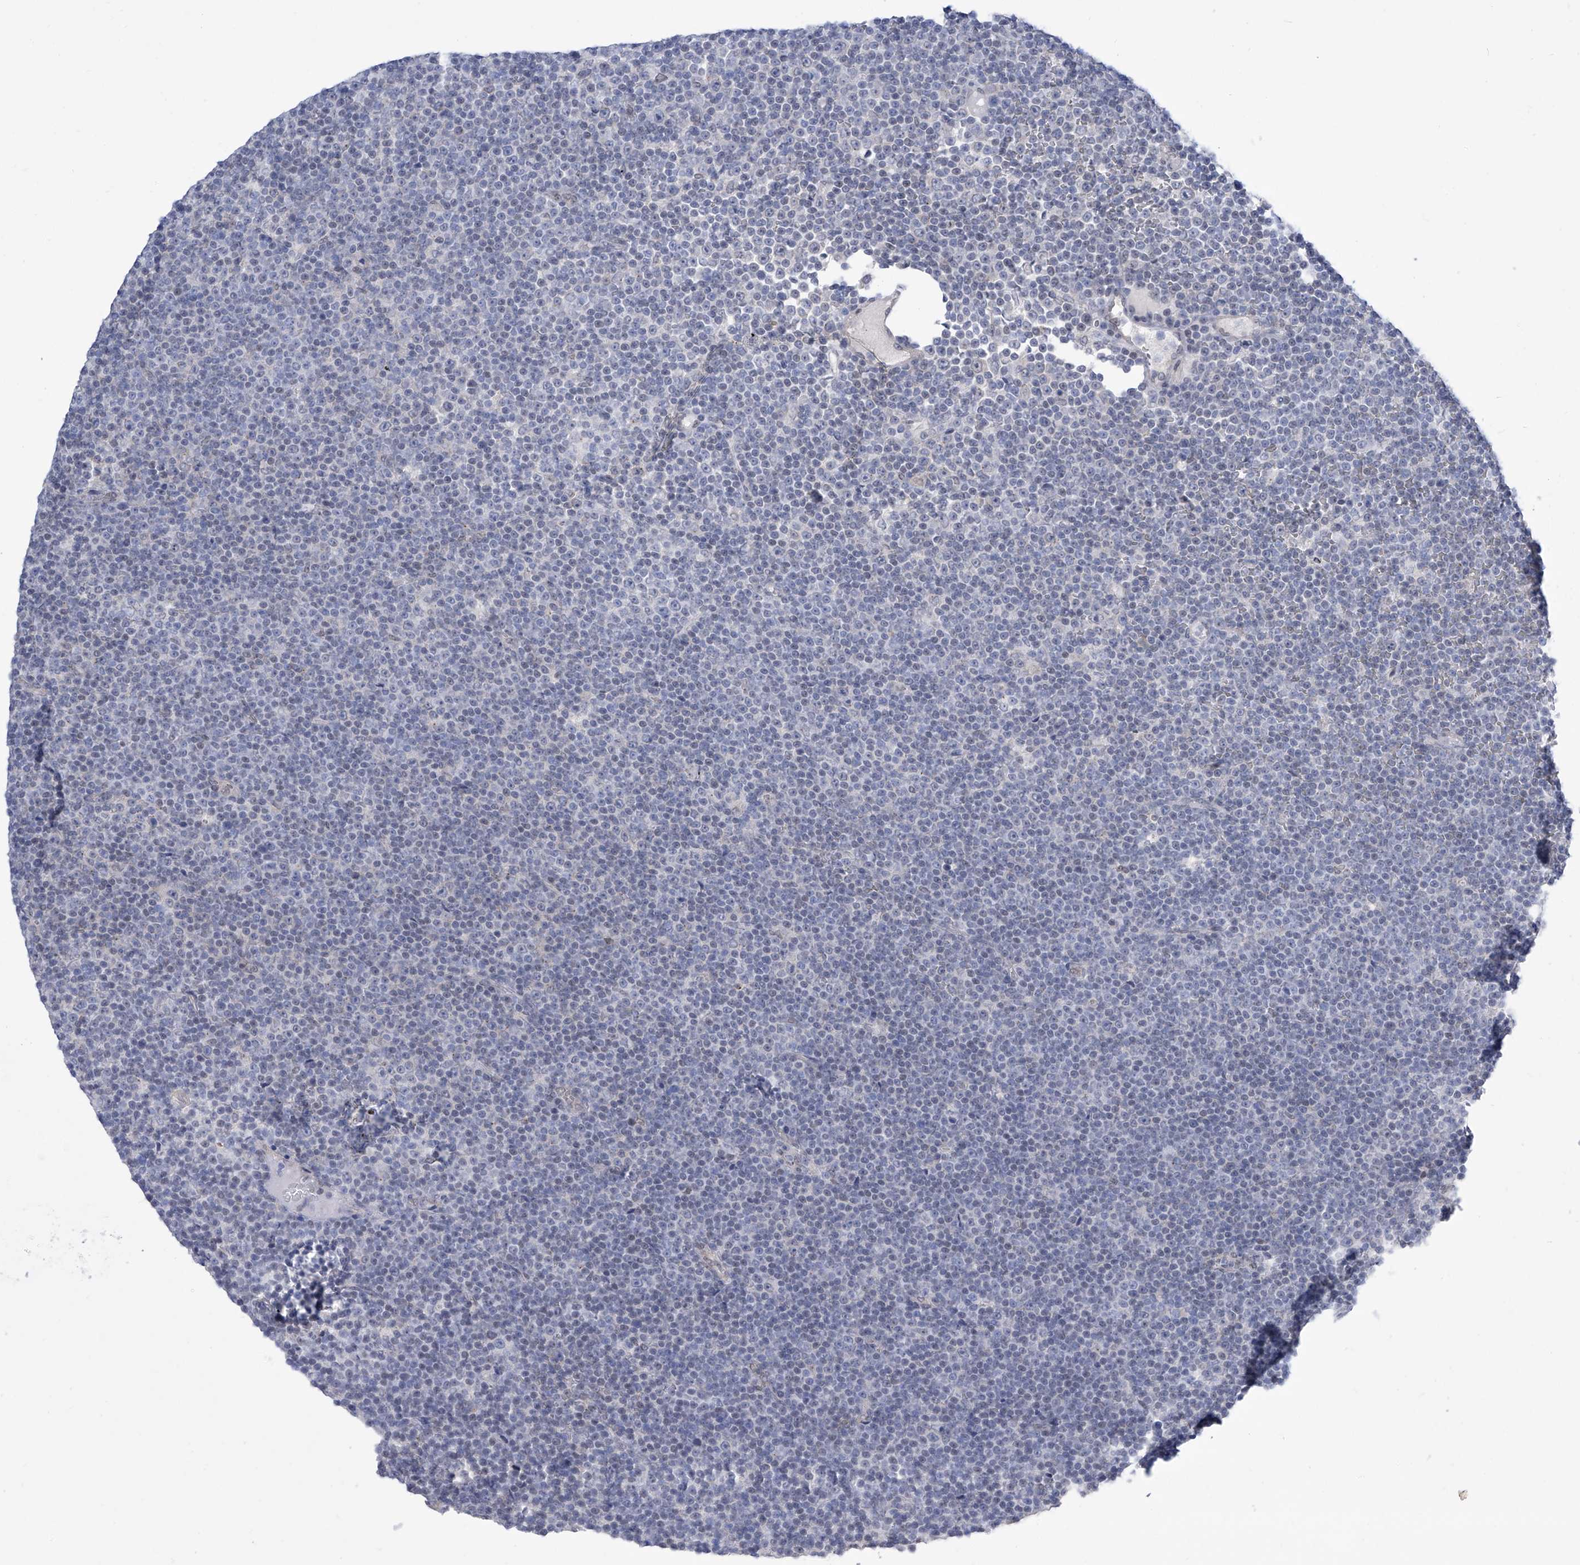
{"staining": {"intensity": "negative", "quantity": "none", "location": "none"}, "tissue": "lymphoma", "cell_type": "Tumor cells", "image_type": "cancer", "snomed": [{"axis": "morphology", "description": "Malignant lymphoma, non-Hodgkin's type, Low grade"}, {"axis": "topography", "description": "Lymph node"}], "caption": "Tumor cells show no significant positivity in malignant lymphoma, non-Hodgkin's type (low-grade).", "gene": "CETN2", "patient": {"sex": "female", "age": 67}}